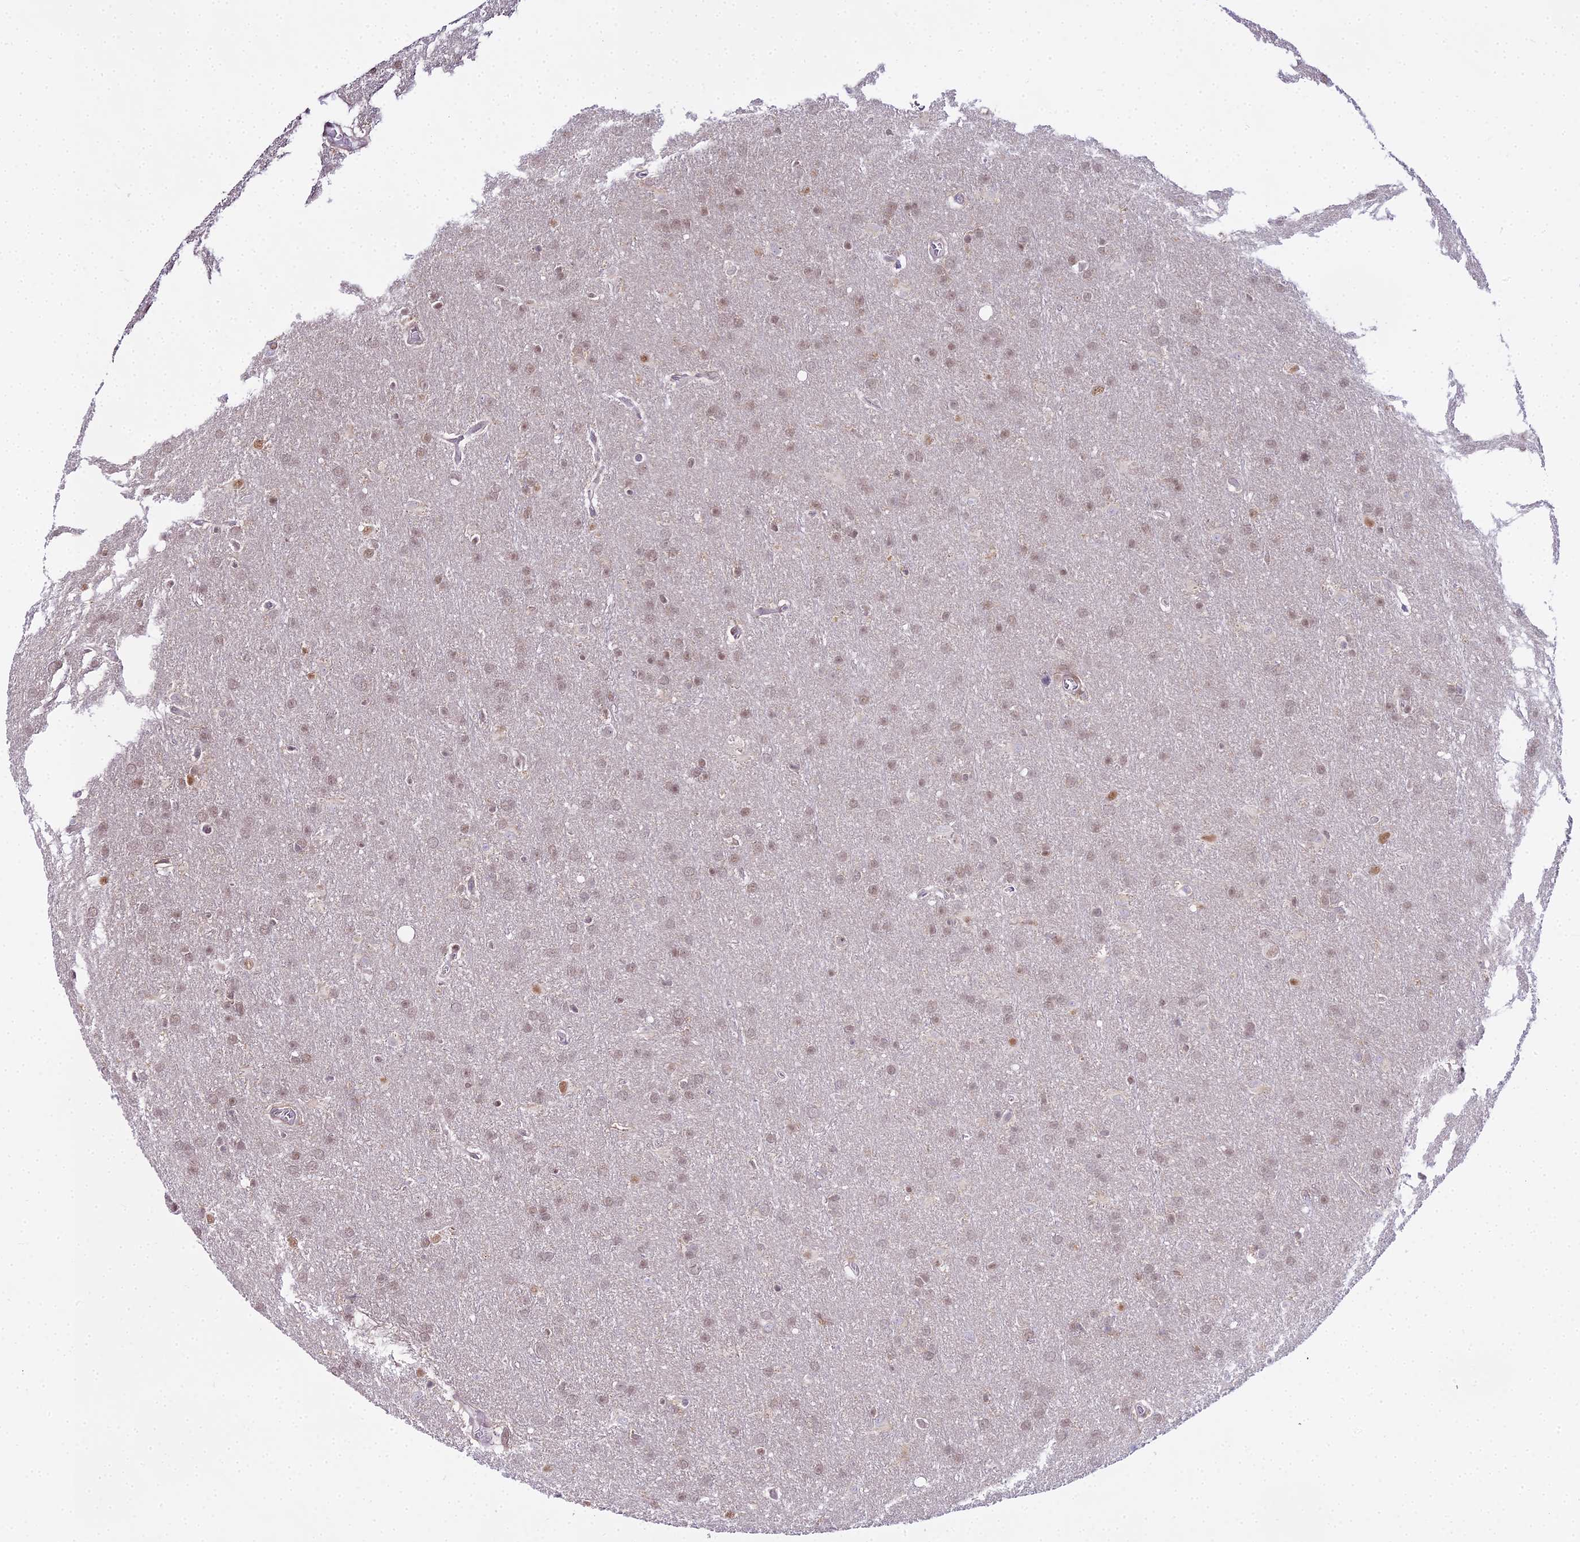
{"staining": {"intensity": "moderate", "quantity": ">75%", "location": "nuclear"}, "tissue": "glioma", "cell_type": "Tumor cells", "image_type": "cancer", "snomed": [{"axis": "morphology", "description": "Glioma, malignant, Low grade"}, {"axis": "topography", "description": "Brain"}], "caption": "Glioma stained with a protein marker displays moderate staining in tumor cells.", "gene": "MAT2A", "patient": {"sex": "female", "age": 32}}